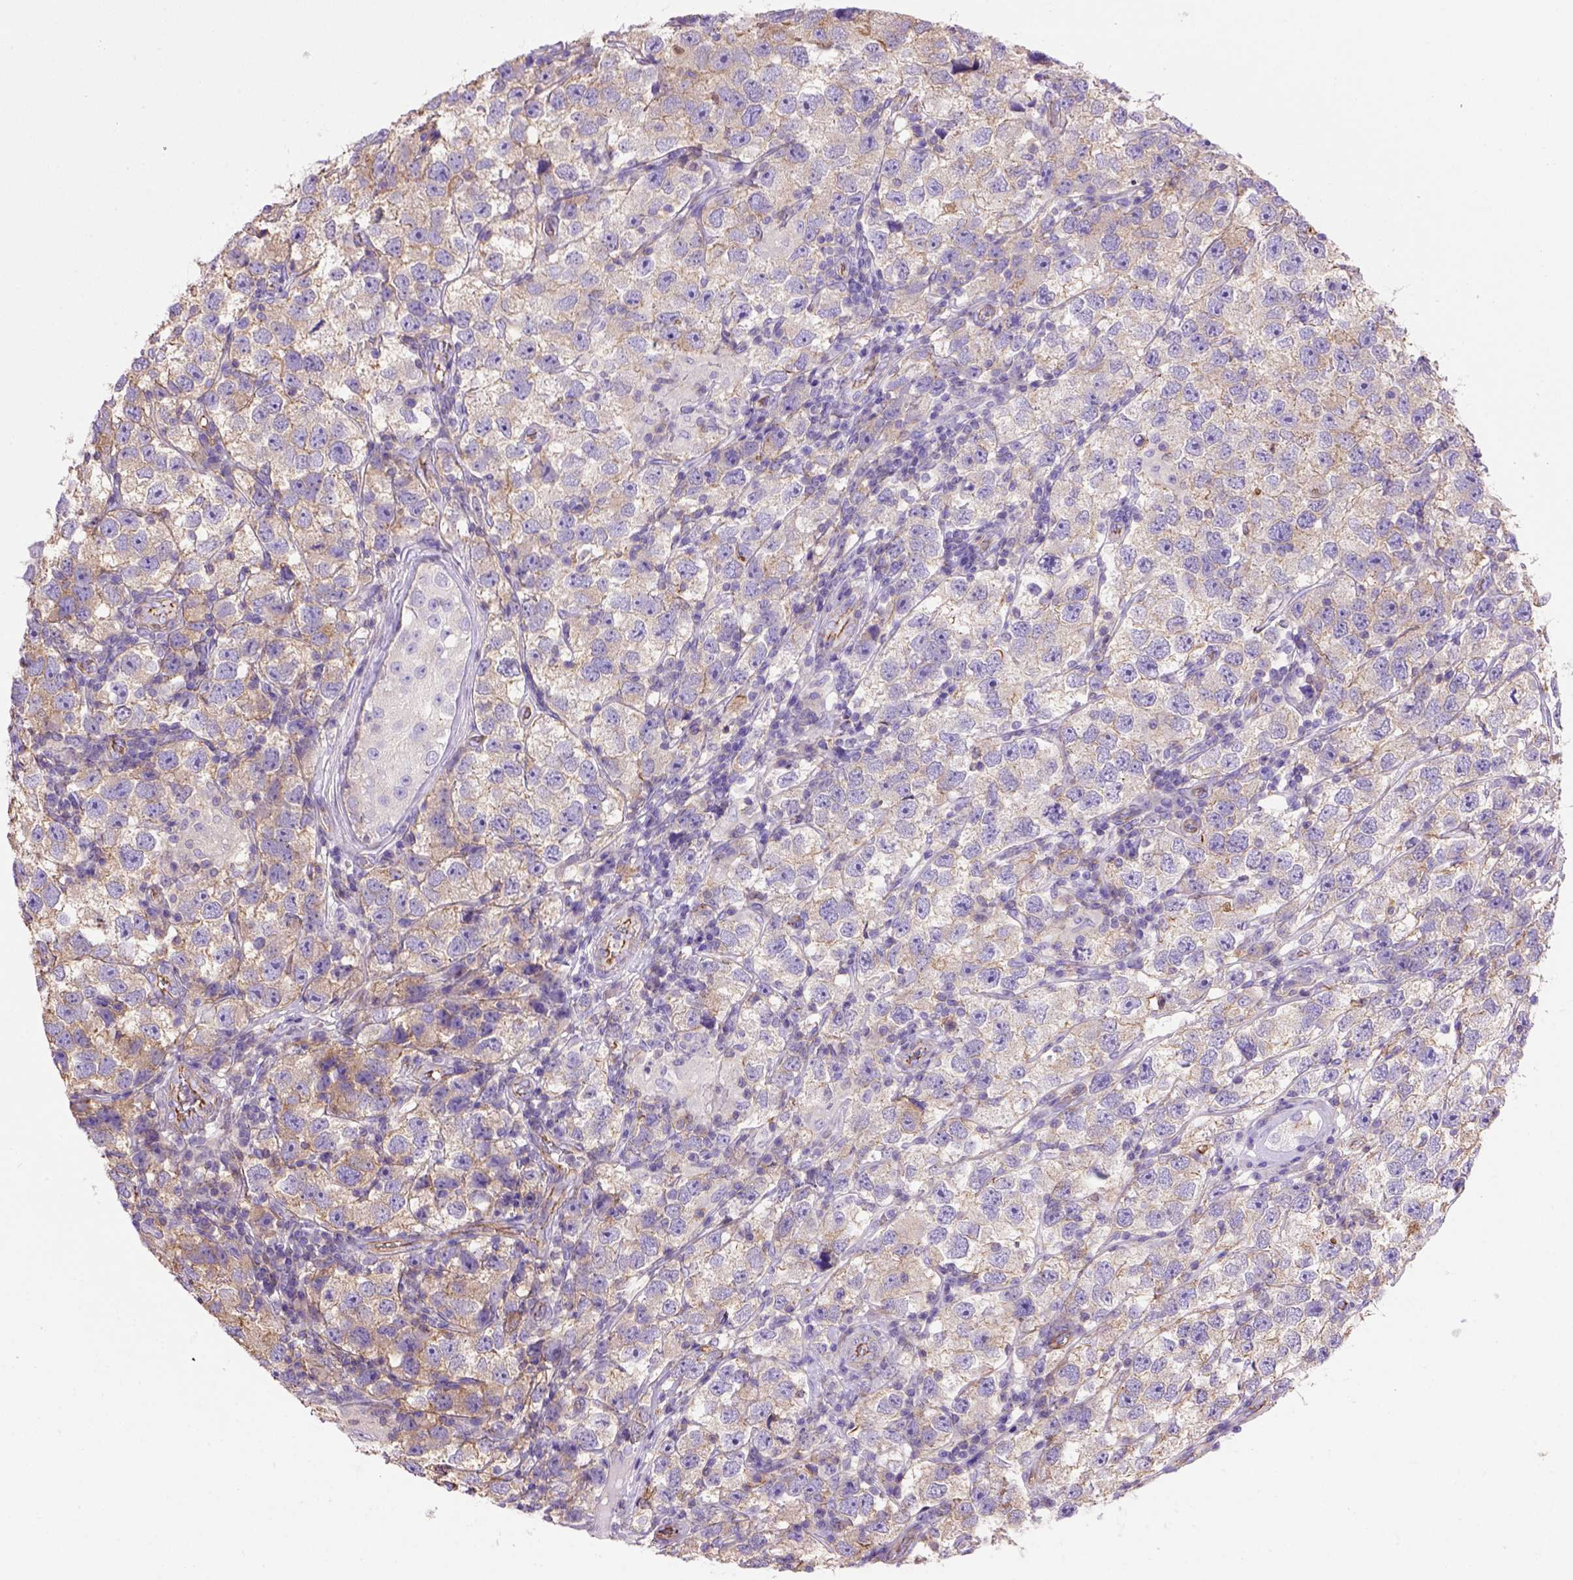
{"staining": {"intensity": "moderate", "quantity": ">75%", "location": "cytoplasmic/membranous"}, "tissue": "testis cancer", "cell_type": "Tumor cells", "image_type": "cancer", "snomed": [{"axis": "morphology", "description": "Seminoma, NOS"}, {"axis": "topography", "description": "Testis"}], "caption": "This is a histology image of IHC staining of testis cancer (seminoma), which shows moderate expression in the cytoplasmic/membranous of tumor cells.", "gene": "PEX12", "patient": {"sex": "male", "age": 26}}